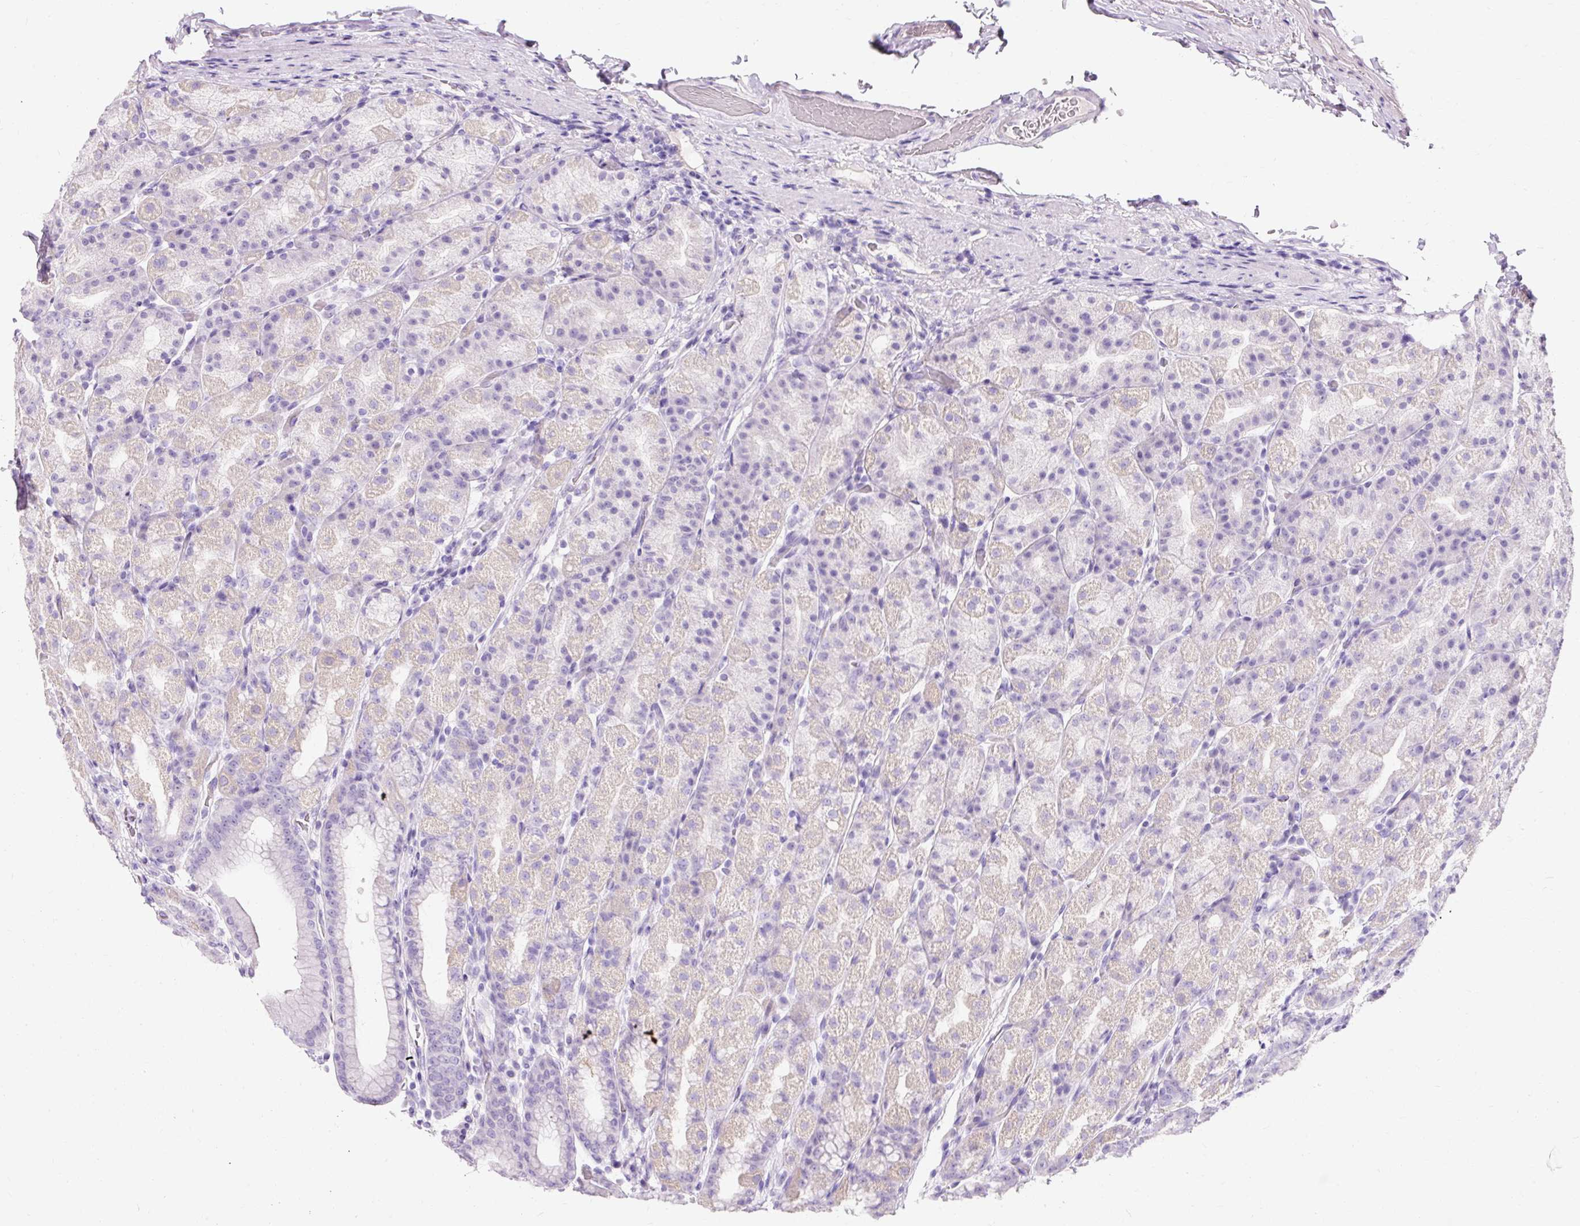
{"staining": {"intensity": "weak", "quantity": "<25%", "location": "cytoplasmic/membranous"}, "tissue": "stomach", "cell_type": "Glandular cells", "image_type": "normal", "snomed": [{"axis": "morphology", "description": "Normal tissue, NOS"}, {"axis": "topography", "description": "Stomach, upper"}, {"axis": "topography", "description": "Stomach"}], "caption": "DAB (3,3'-diaminobenzidine) immunohistochemical staining of unremarkable stomach exhibits no significant staining in glandular cells. Nuclei are stained in blue.", "gene": "TMEM213", "patient": {"sex": "male", "age": 68}}